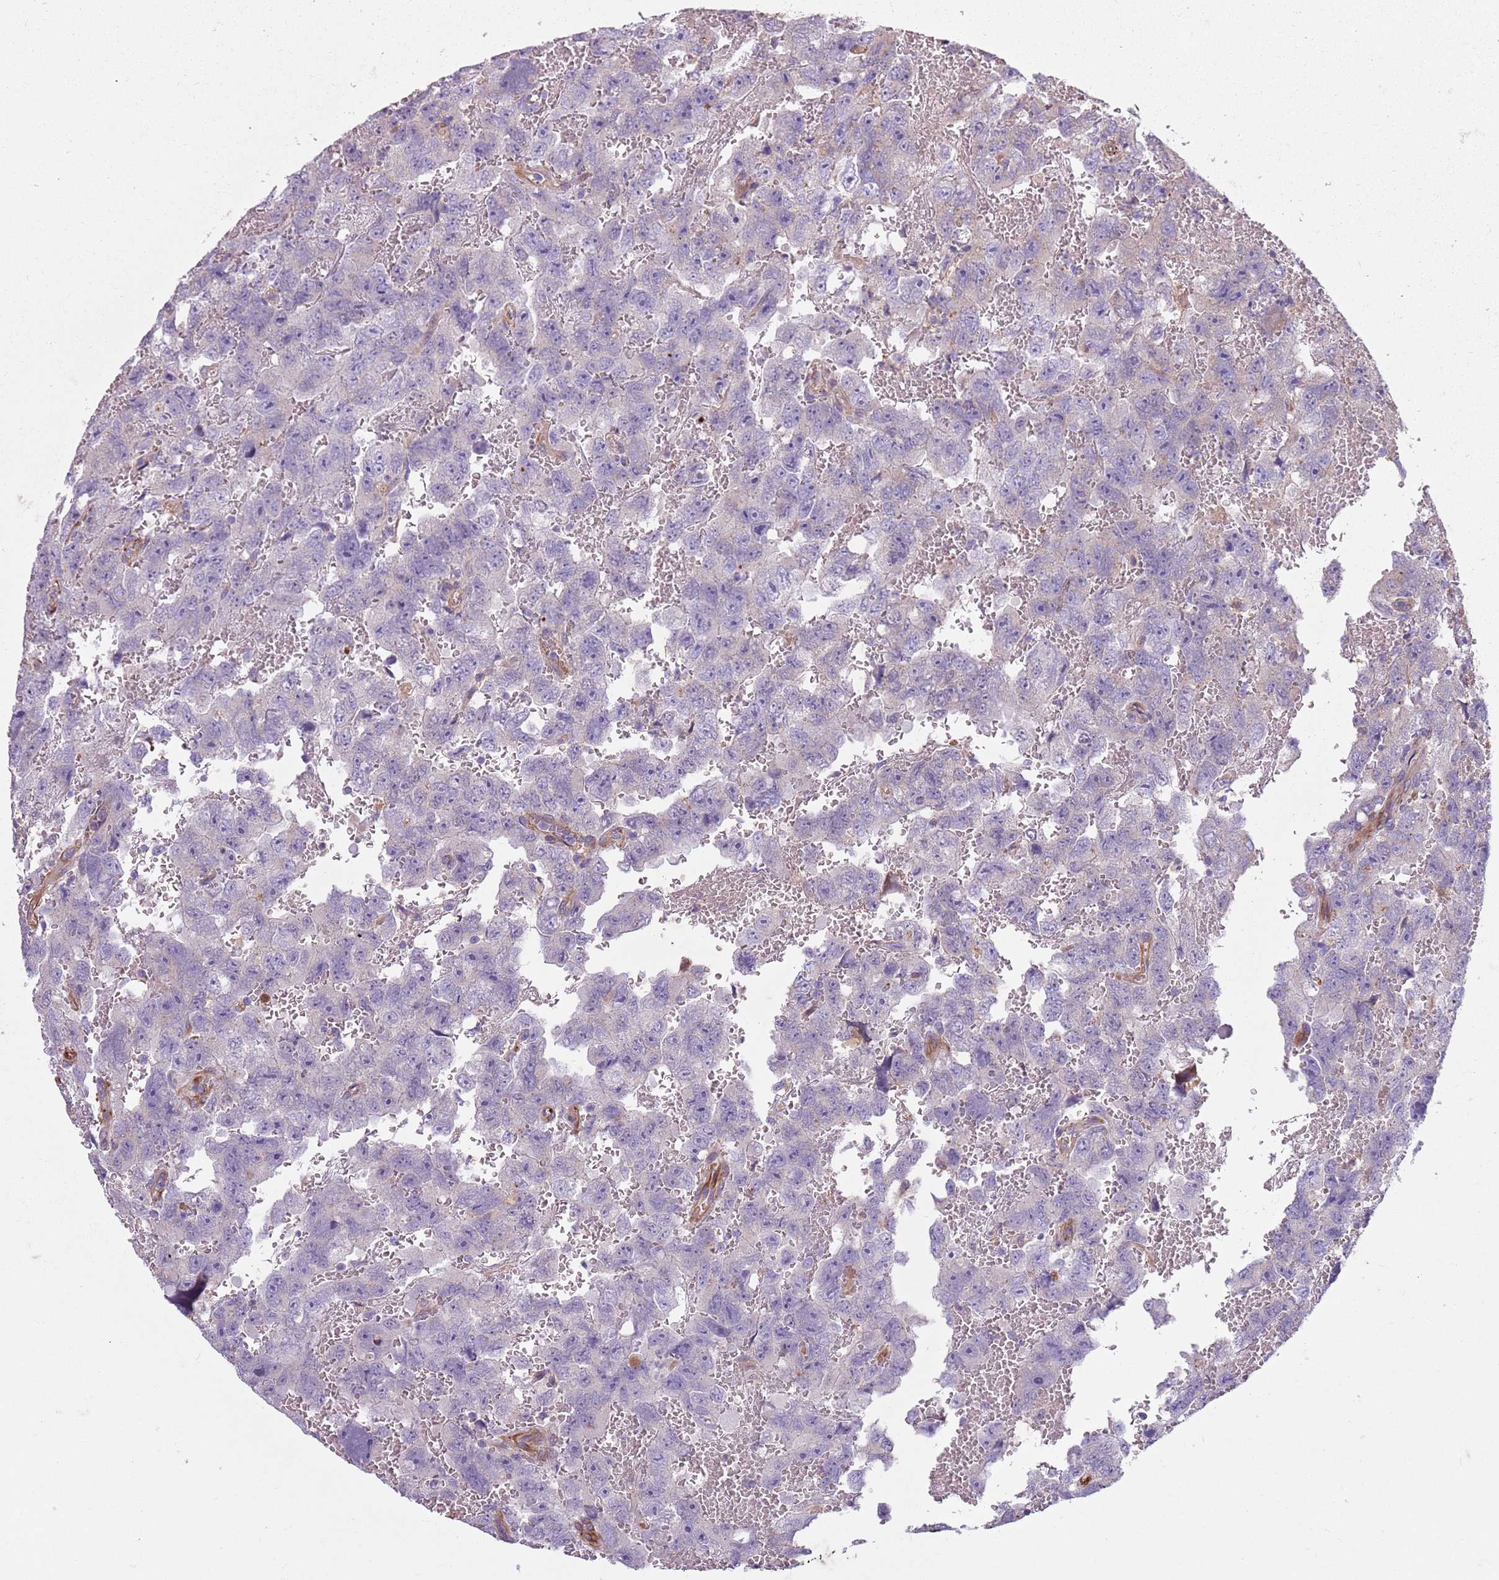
{"staining": {"intensity": "negative", "quantity": "none", "location": "none"}, "tissue": "testis cancer", "cell_type": "Tumor cells", "image_type": "cancer", "snomed": [{"axis": "morphology", "description": "Carcinoma, Embryonal, NOS"}, {"axis": "topography", "description": "Testis"}], "caption": "DAB immunohistochemical staining of human testis cancer (embryonal carcinoma) demonstrates no significant positivity in tumor cells.", "gene": "TAS2R38", "patient": {"sex": "male", "age": 45}}